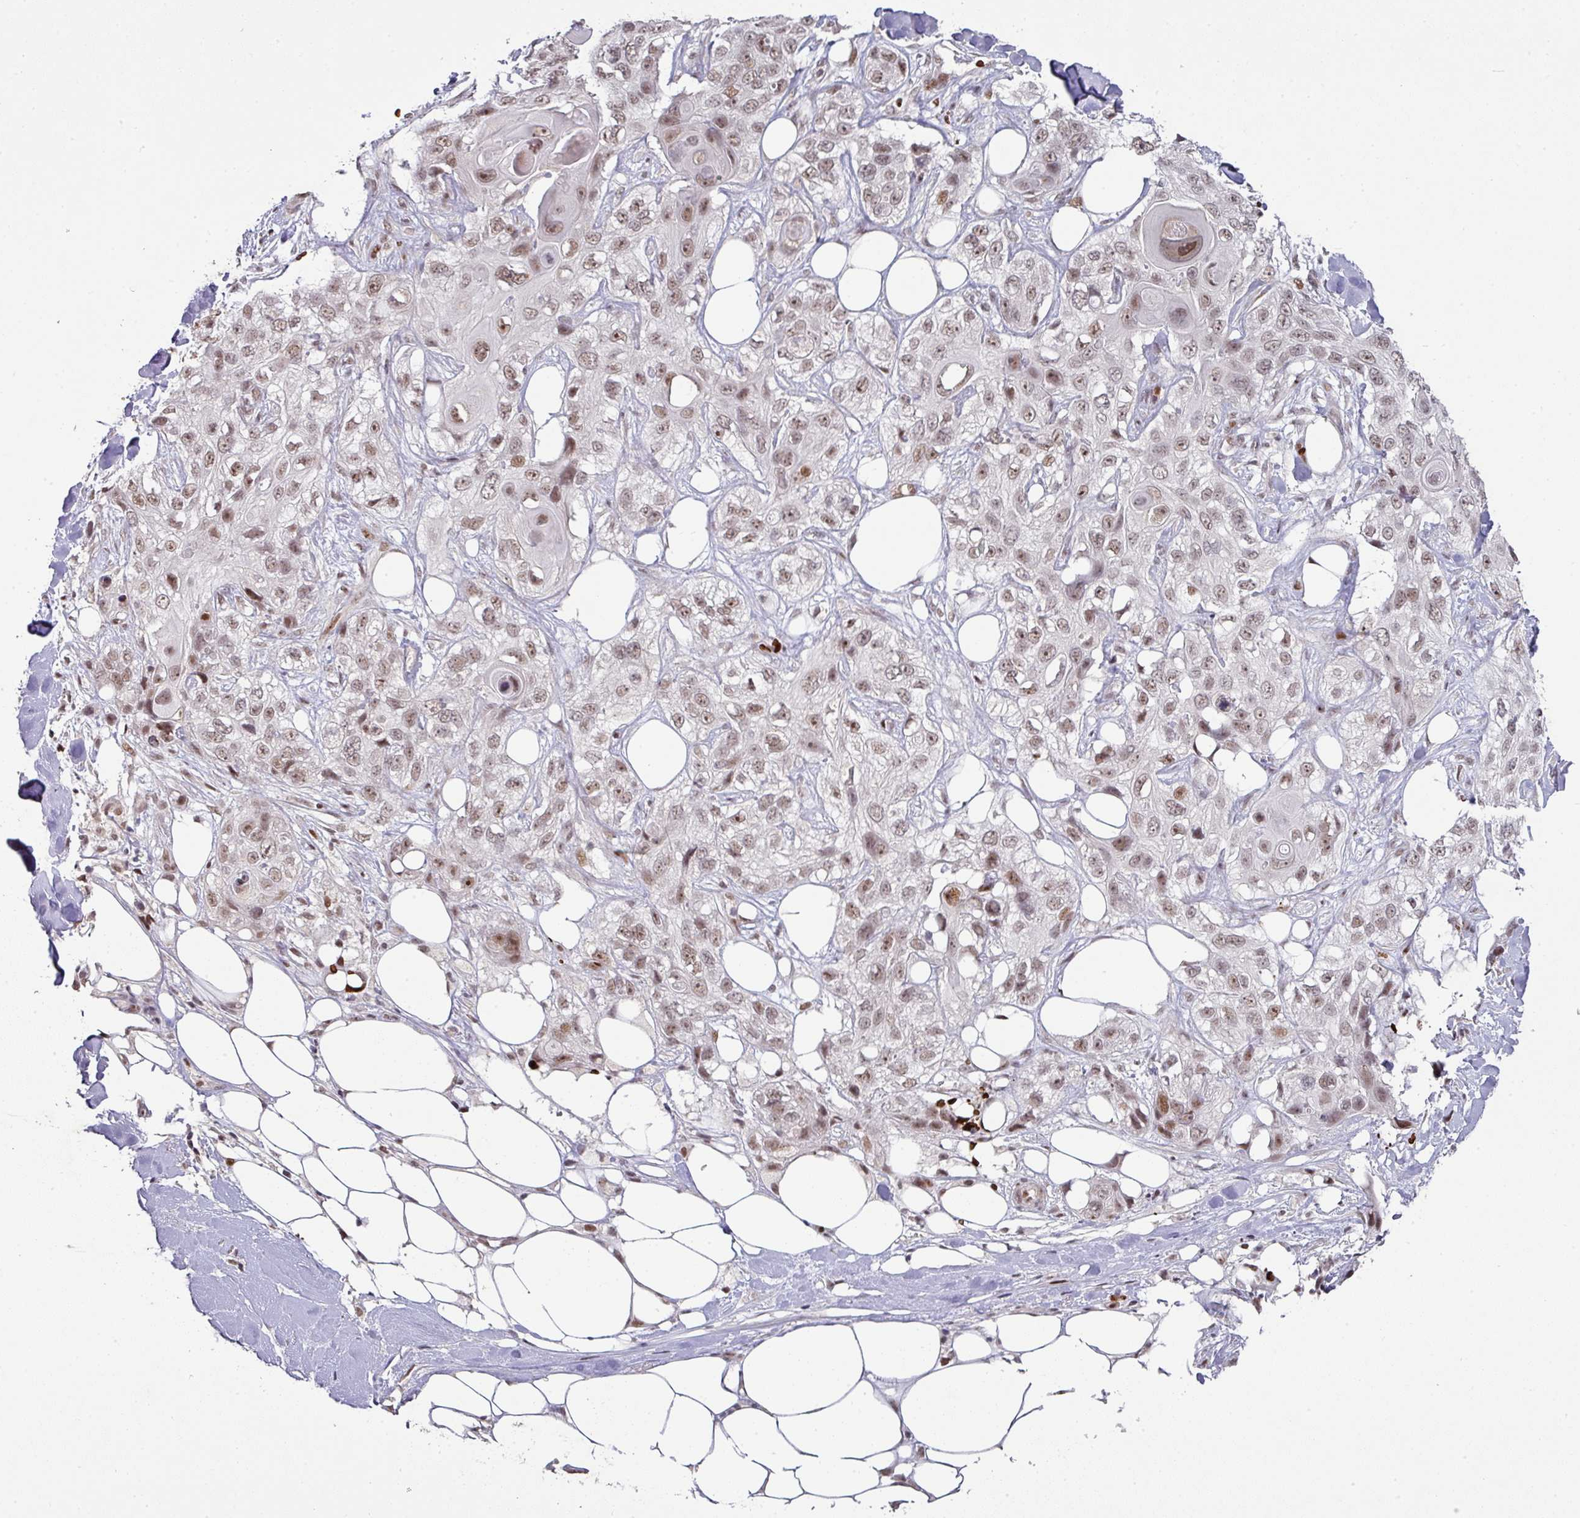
{"staining": {"intensity": "weak", "quantity": ">75%", "location": "nuclear"}, "tissue": "skin cancer", "cell_type": "Tumor cells", "image_type": "cancer", "snomed": [{"axis": "morphology", "description": "Normal tissue, NOS"}, {"axis": "morphology", "description": "Squamous cell carcinoma, NOS"}, {"axis": "topography", "description": "Skin"}], "caption": "Skin squamous cell carcinoma stained with a protein marker shows weak staining in tumor cells.", "gene": "NEIL1", "patient": {"sex": "male", "age": 72}}